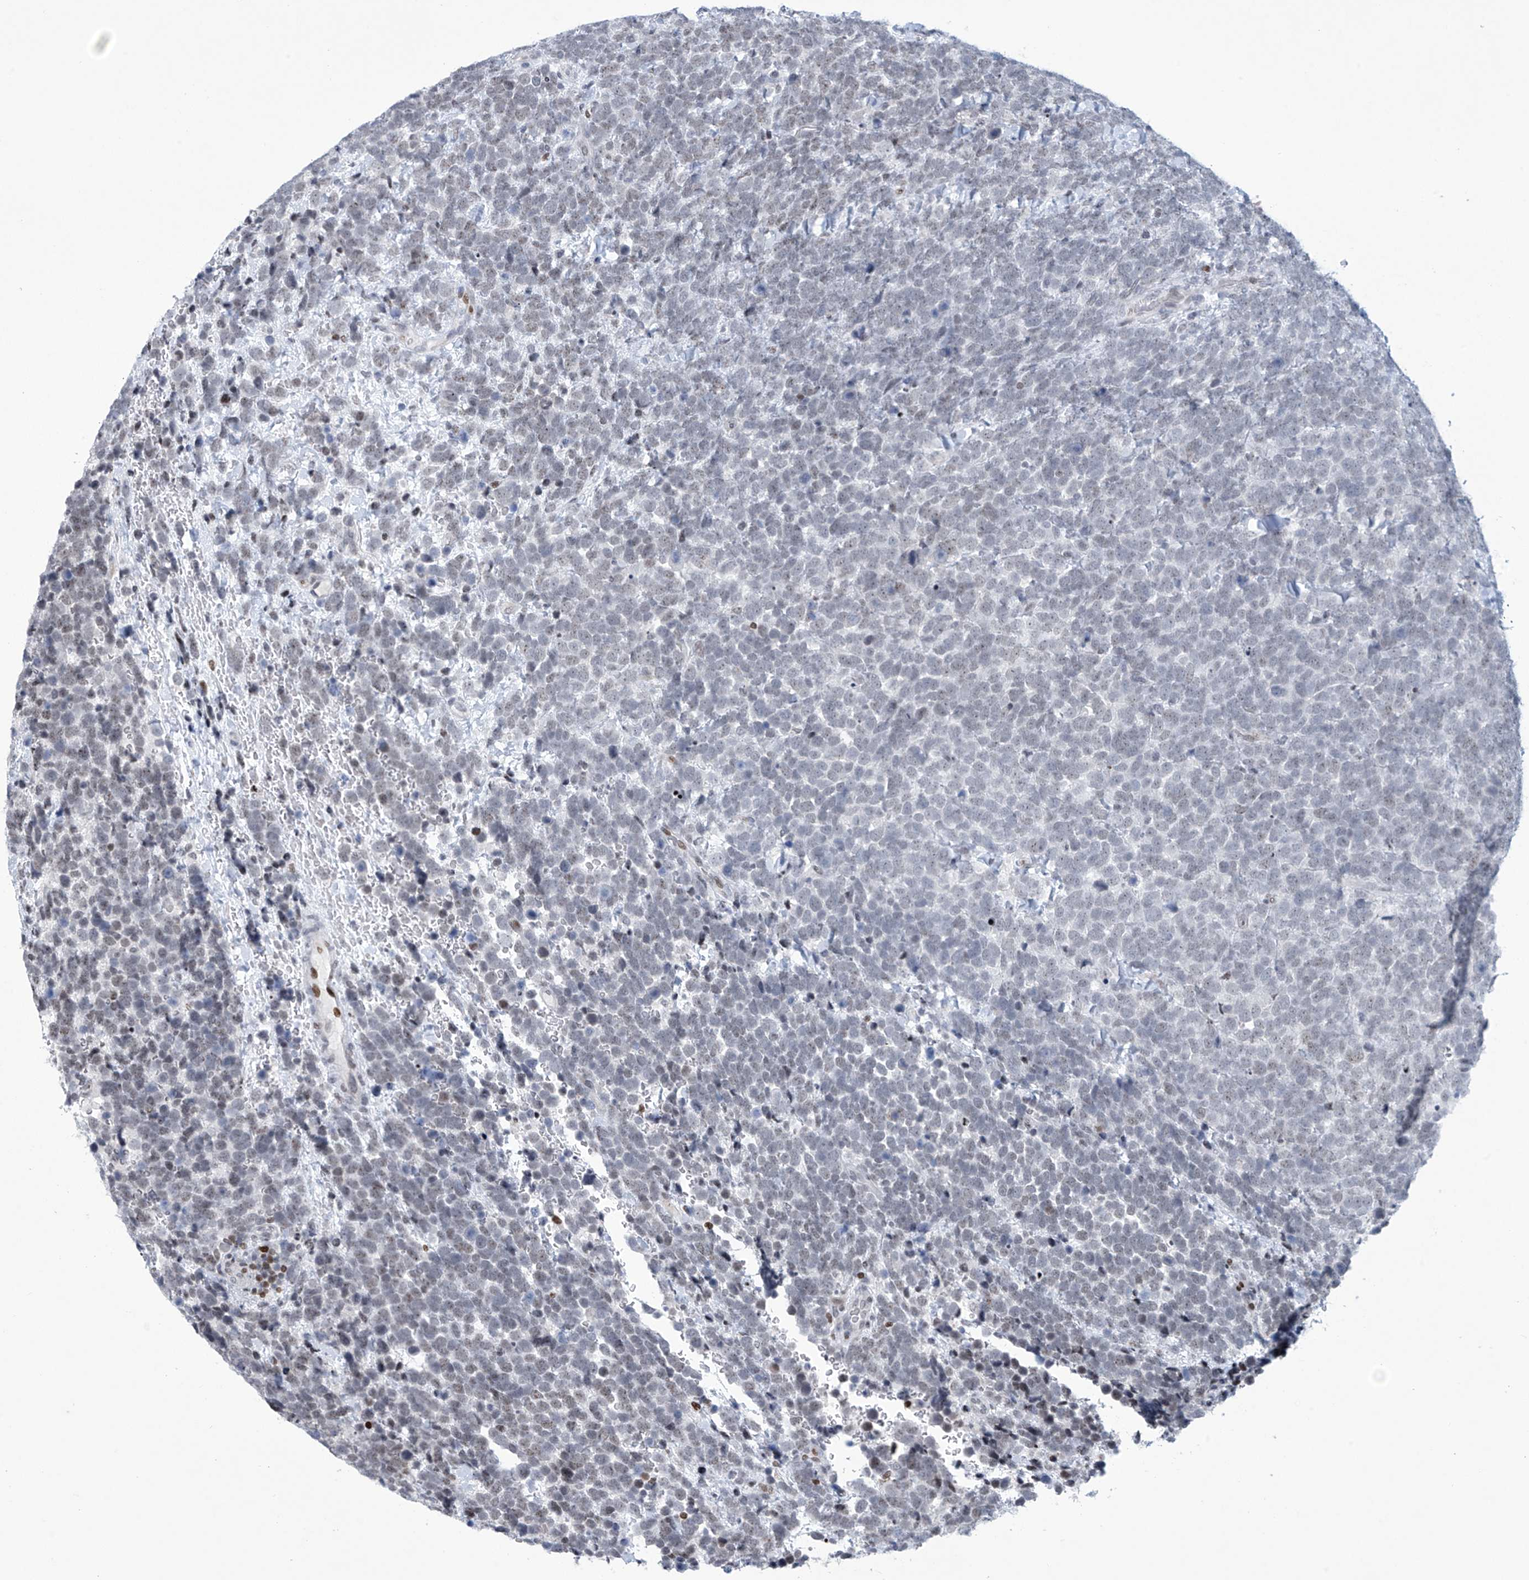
{"staining": {"intensity": "weak", "quantity": "<25%", "location": "nuclear"}, "tissue": "urothelial cancer", "cell_type": "Tumor cells", "image_type": "cancer", "snomed": [{"axis": "morphology", "description": "Urothelial carcinoma, High grade"}, {"axis": "topography", "description": "Urinary bladder"}], "caption": "The immunohistochemistry (IHC) photomicrograph has no significant expression in tumor cells of high-grade urothelial carcinoma tissue.", "gene": "RFX7", "patient": {"sex": "female", "age": 82}}